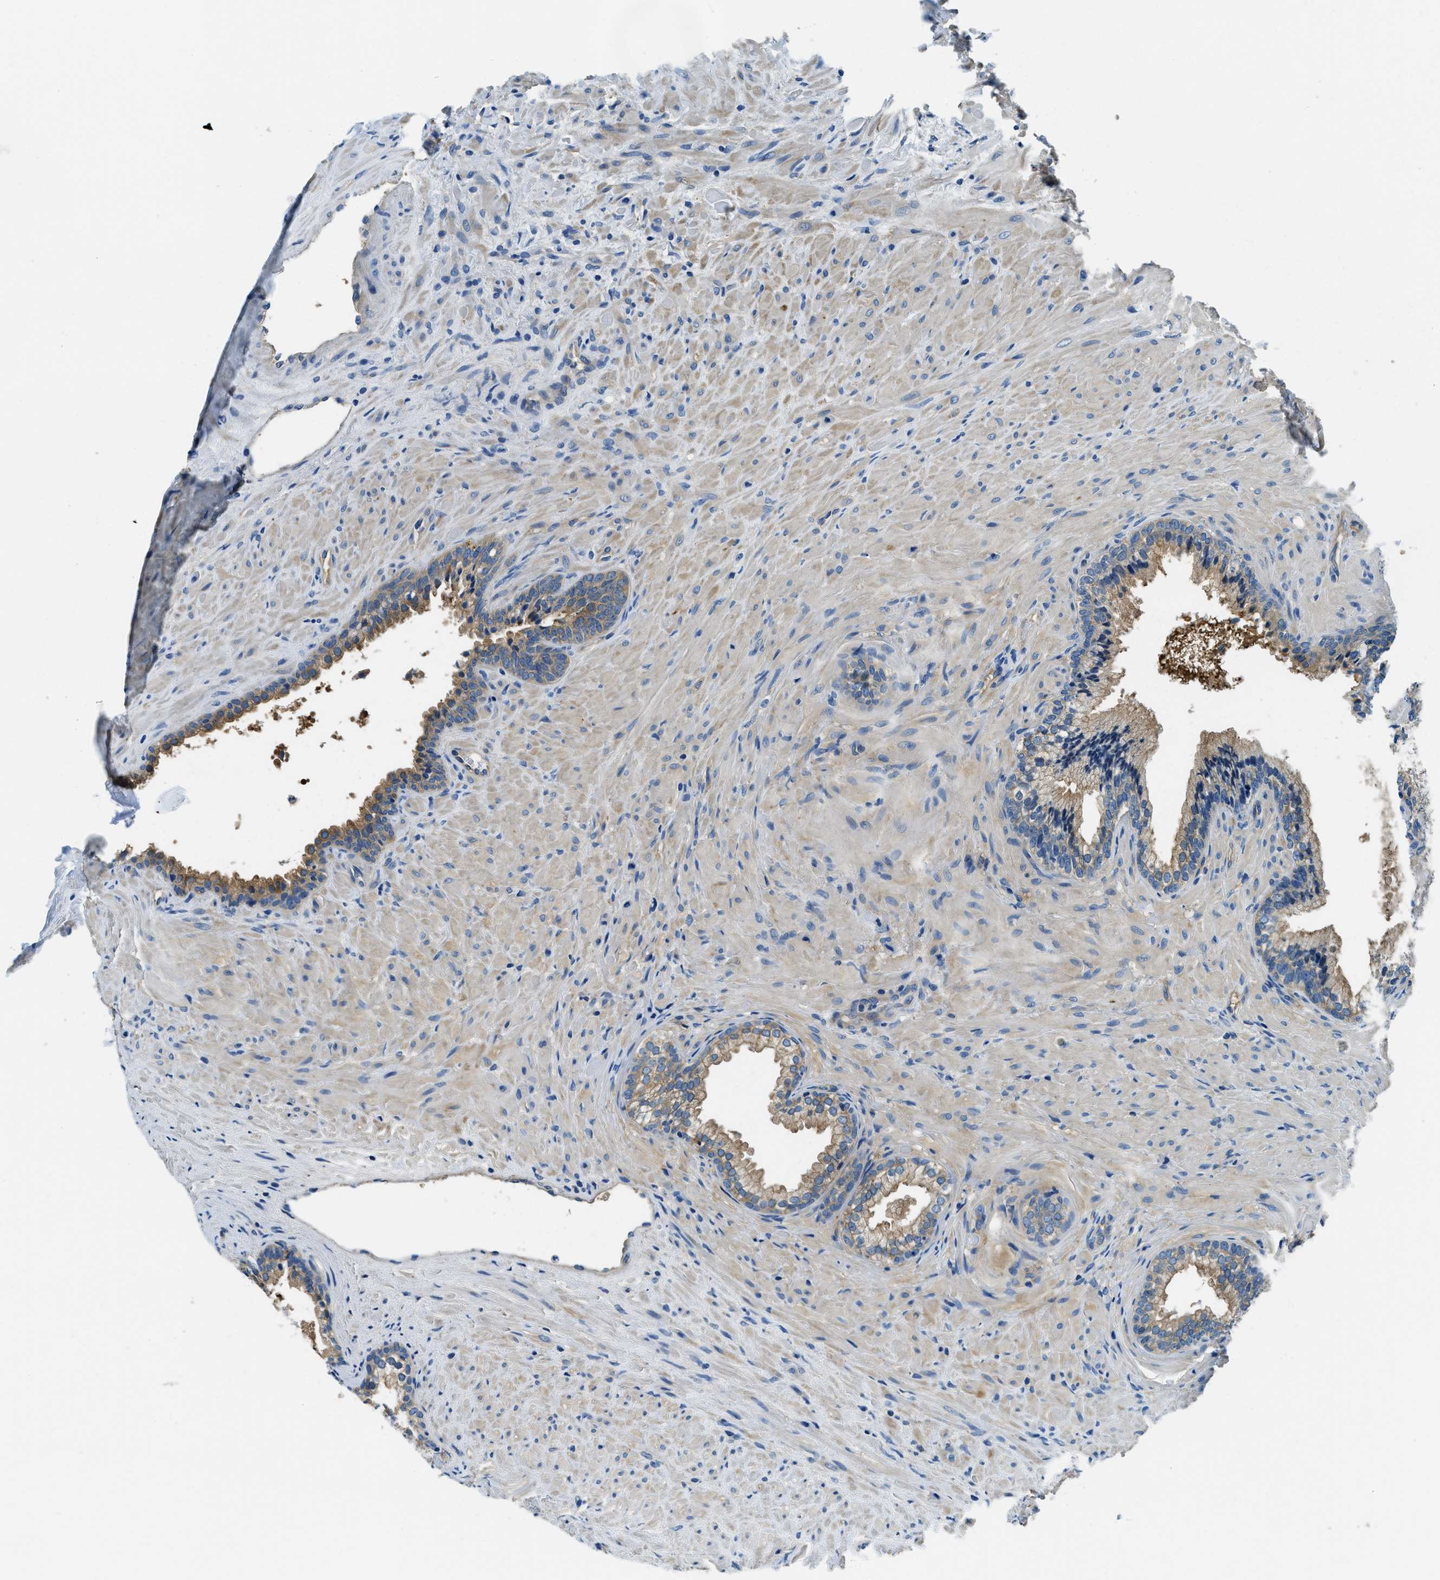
{"staining": {"intensity": "moderate", "quantity": ">75%", "location": "cytoplasmic/membranous"}, "tissue": "prostate", "cell_type": "Glandular cells", "image_type": "normal", "snomed": [{"axis": "morphology", "description": "Normal tissue, NOS"}, {"axis": "topography", "description": "Prostate"}], "caption": "High-magnification brightfield microscopy of benign prostate stained with DAB (brown) and counterstained with hematoxylin (blue). glandular cells exhibit moderate cytoplasmic/membranous staining is seen in approximately>75% of cells. The staining was performed using DAB, with brown indicating positive protein expression. Nuclei are stained blue with hematoxylin.", "gene": "TWF1", "patient": {"sex": "male", "age": 76}}